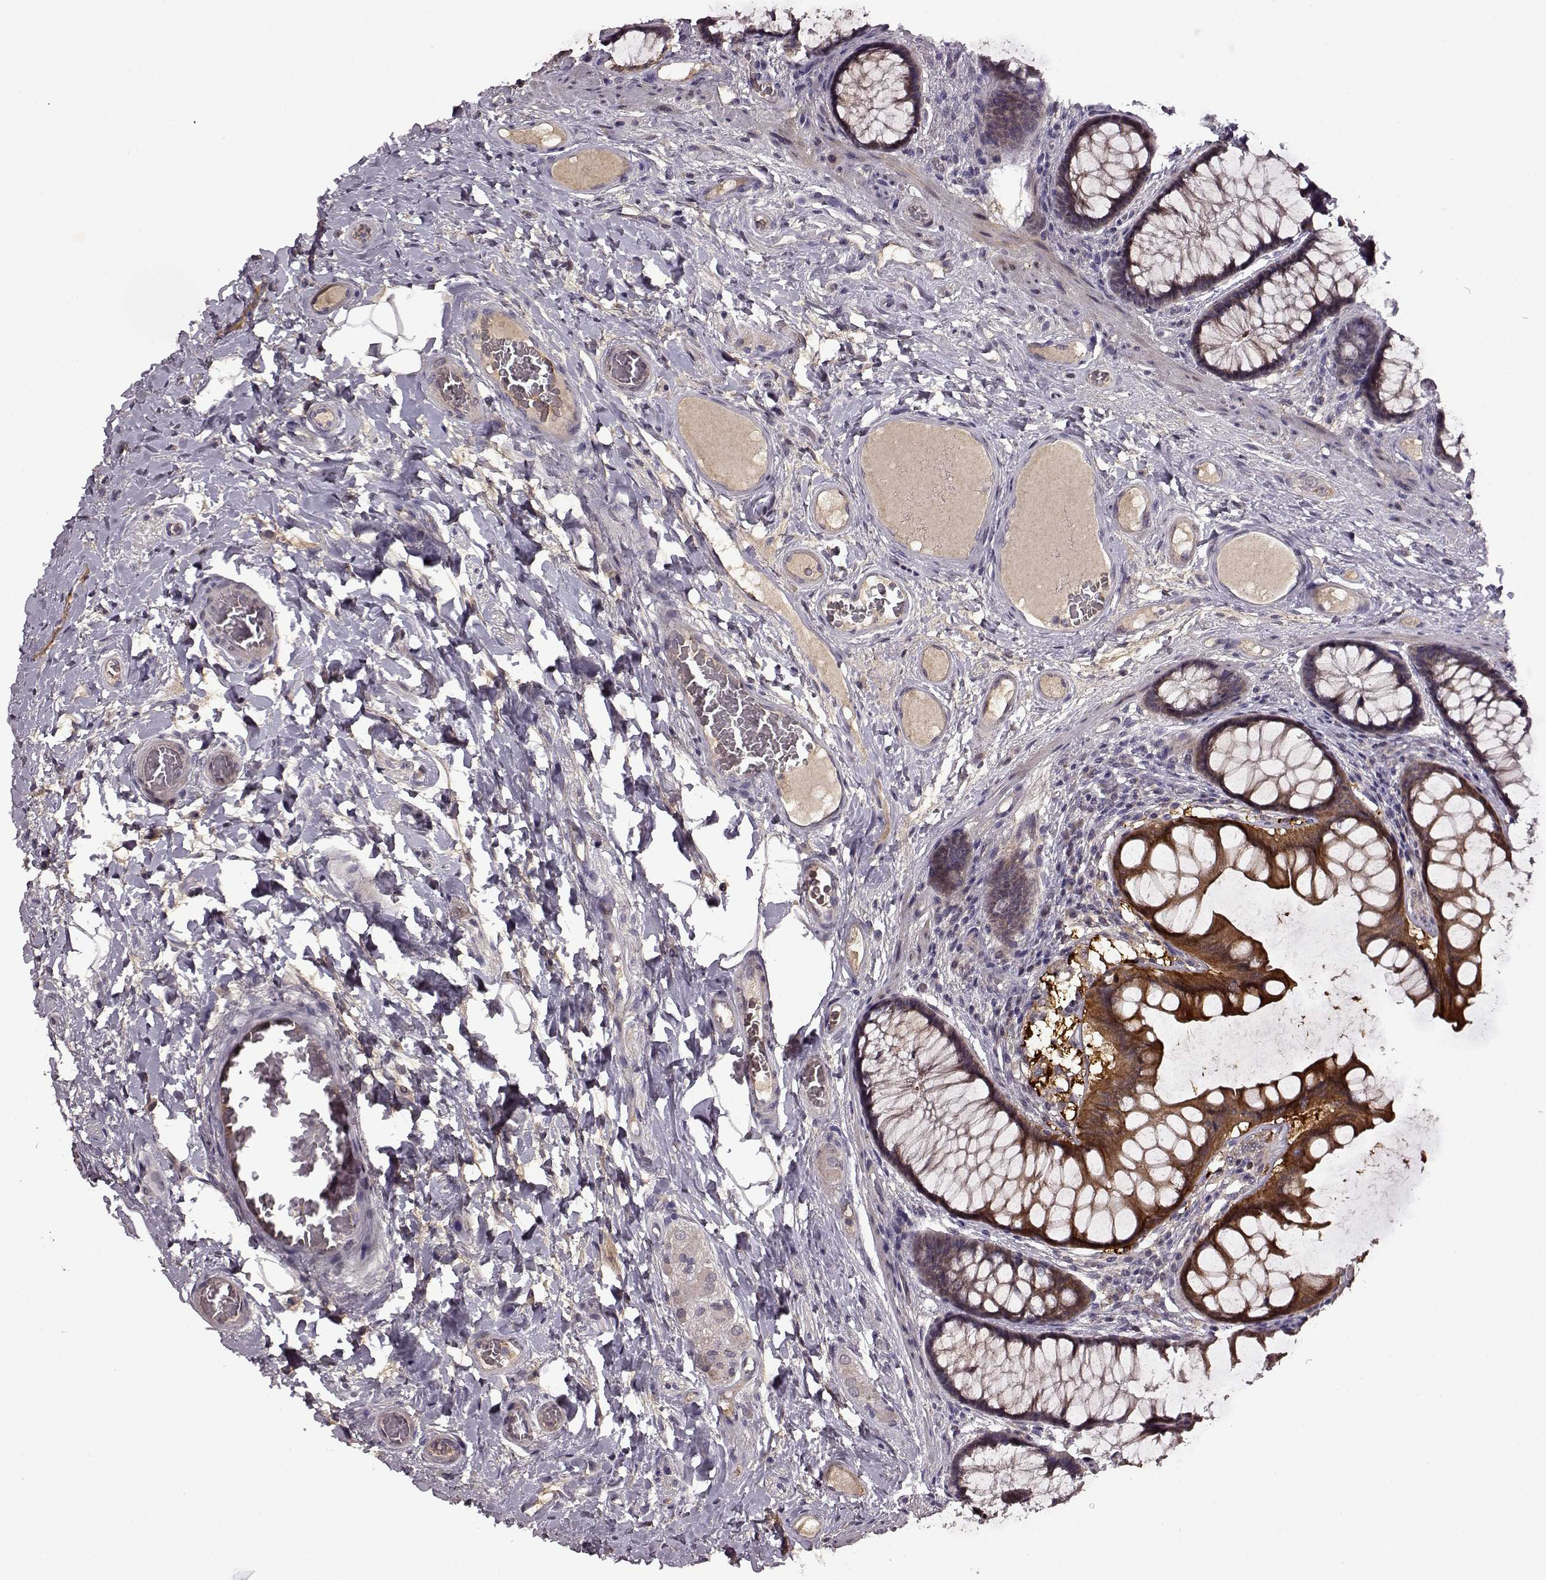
{"staining": {"intensity": "negative", "quantity": "none", "location": "none"}, "tissue": "colon", "cell_type": "Endothelial cells", "image_type": "normal", "snomed": [{"axis": "morphology", "description": "Normal tissue, NOS"}, {"axis": "topography", "description": "Colon"}], "caption": "Micrograph shows no significant protein positivity in endothelial cells of normal colon. (DAB (3,3'-diaminobenzidine) IHC with hematoxylin counter stain).", "gene": "MAIP1", "patient": {"sex": "female", "age": 65}}